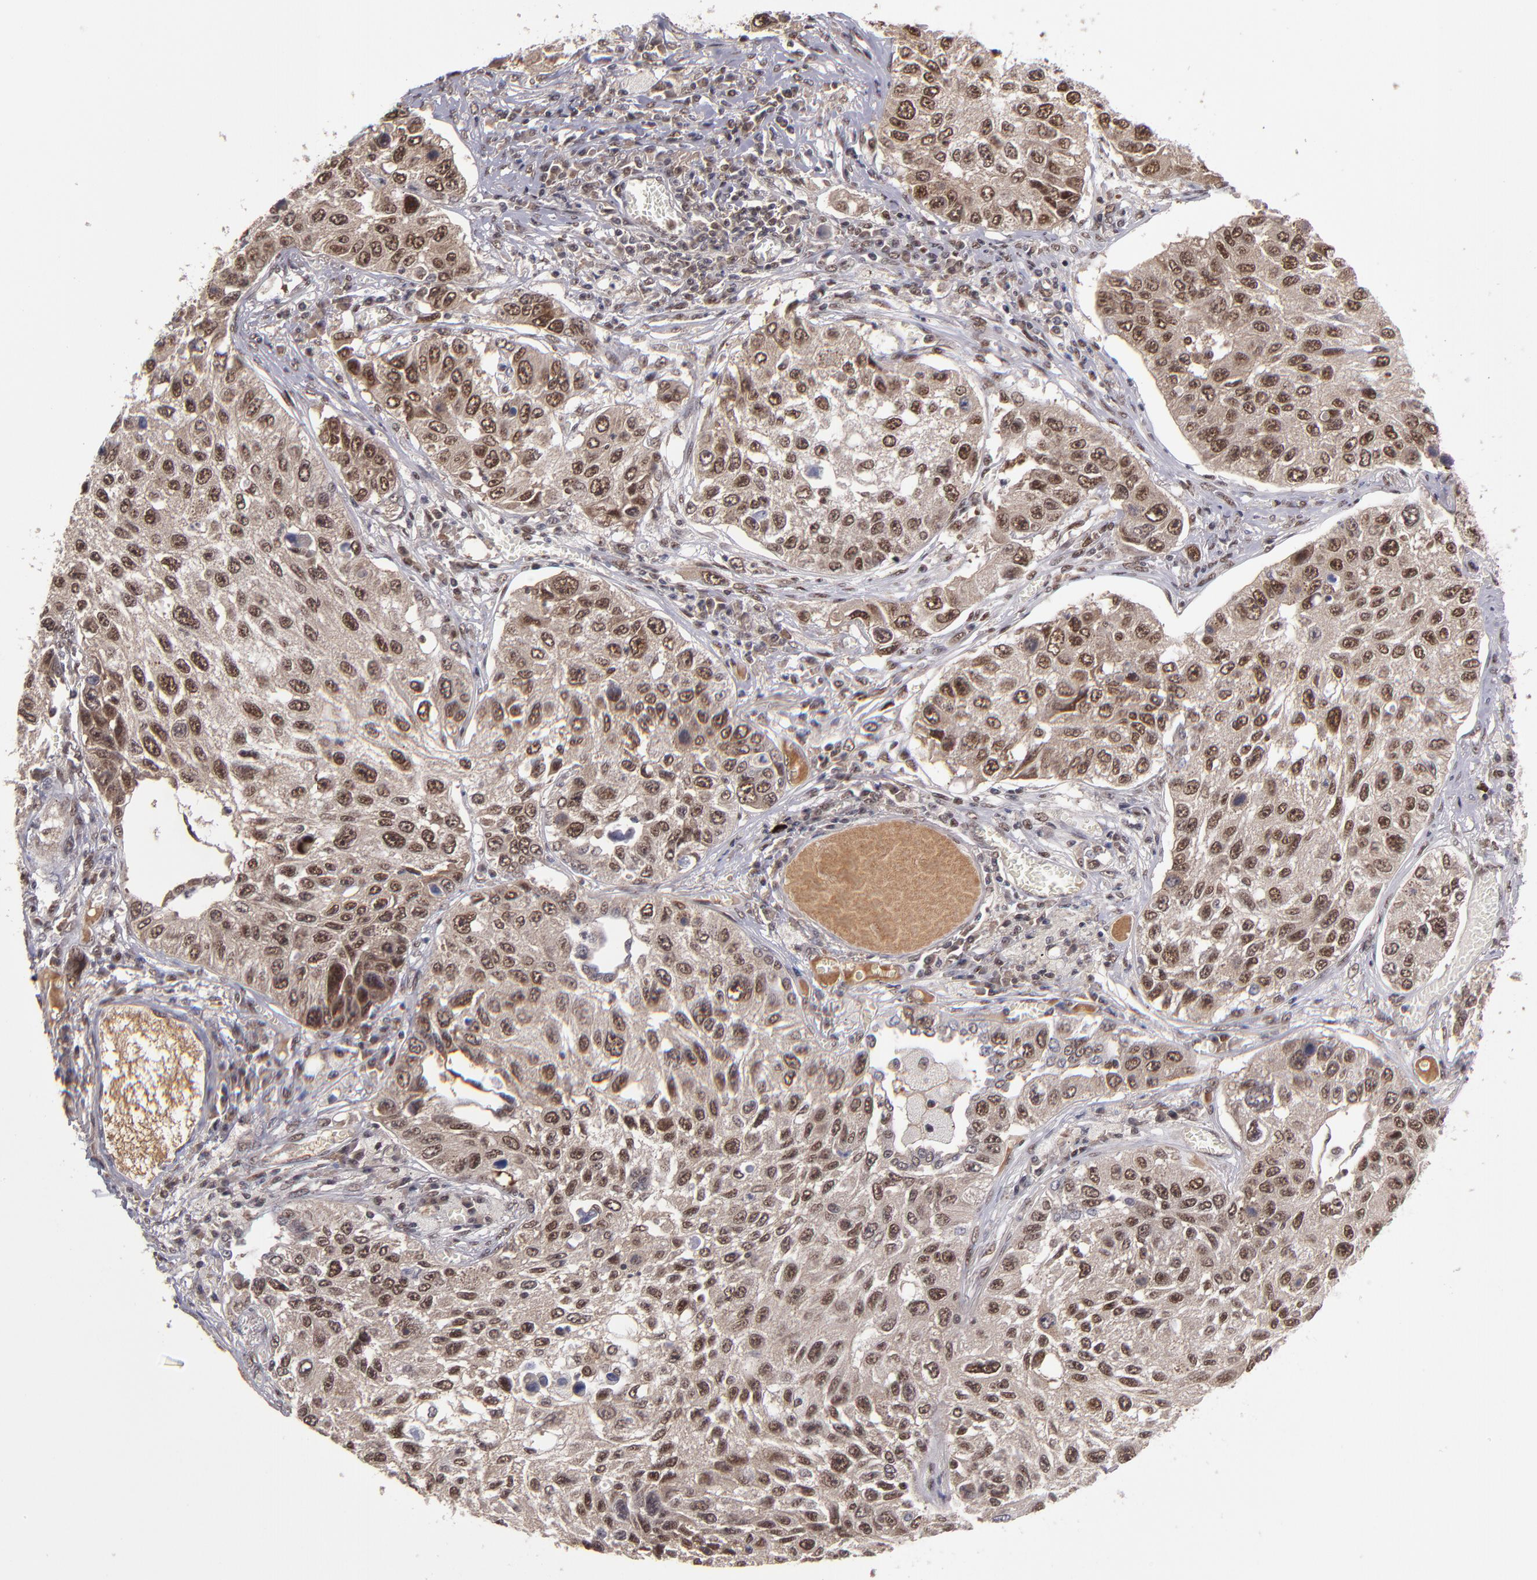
{"staining": {"intensity": "strong", "quantity": "25%-75%", "location": "cytoplasmic/membranous,nuclear"}, "tissue": "lung cancer", "cell_type": "Tumor cells", "image_type": "cancer", "snomed": [{"axis": "morphology", "description": "Squamous cell carcinoma, NOS"}, {"axis": "topography", "description": "Lung"}], "caption": "An image of squamous cell carcinoma (lung) stained for a protein shows strong cytoplasmic/membranous and nuclear brown staining in tumor cells. (IHC, brightfield microscopy, high magnification).", "gene": "EP300", "patient": {"sex": "male", "age": 71}}